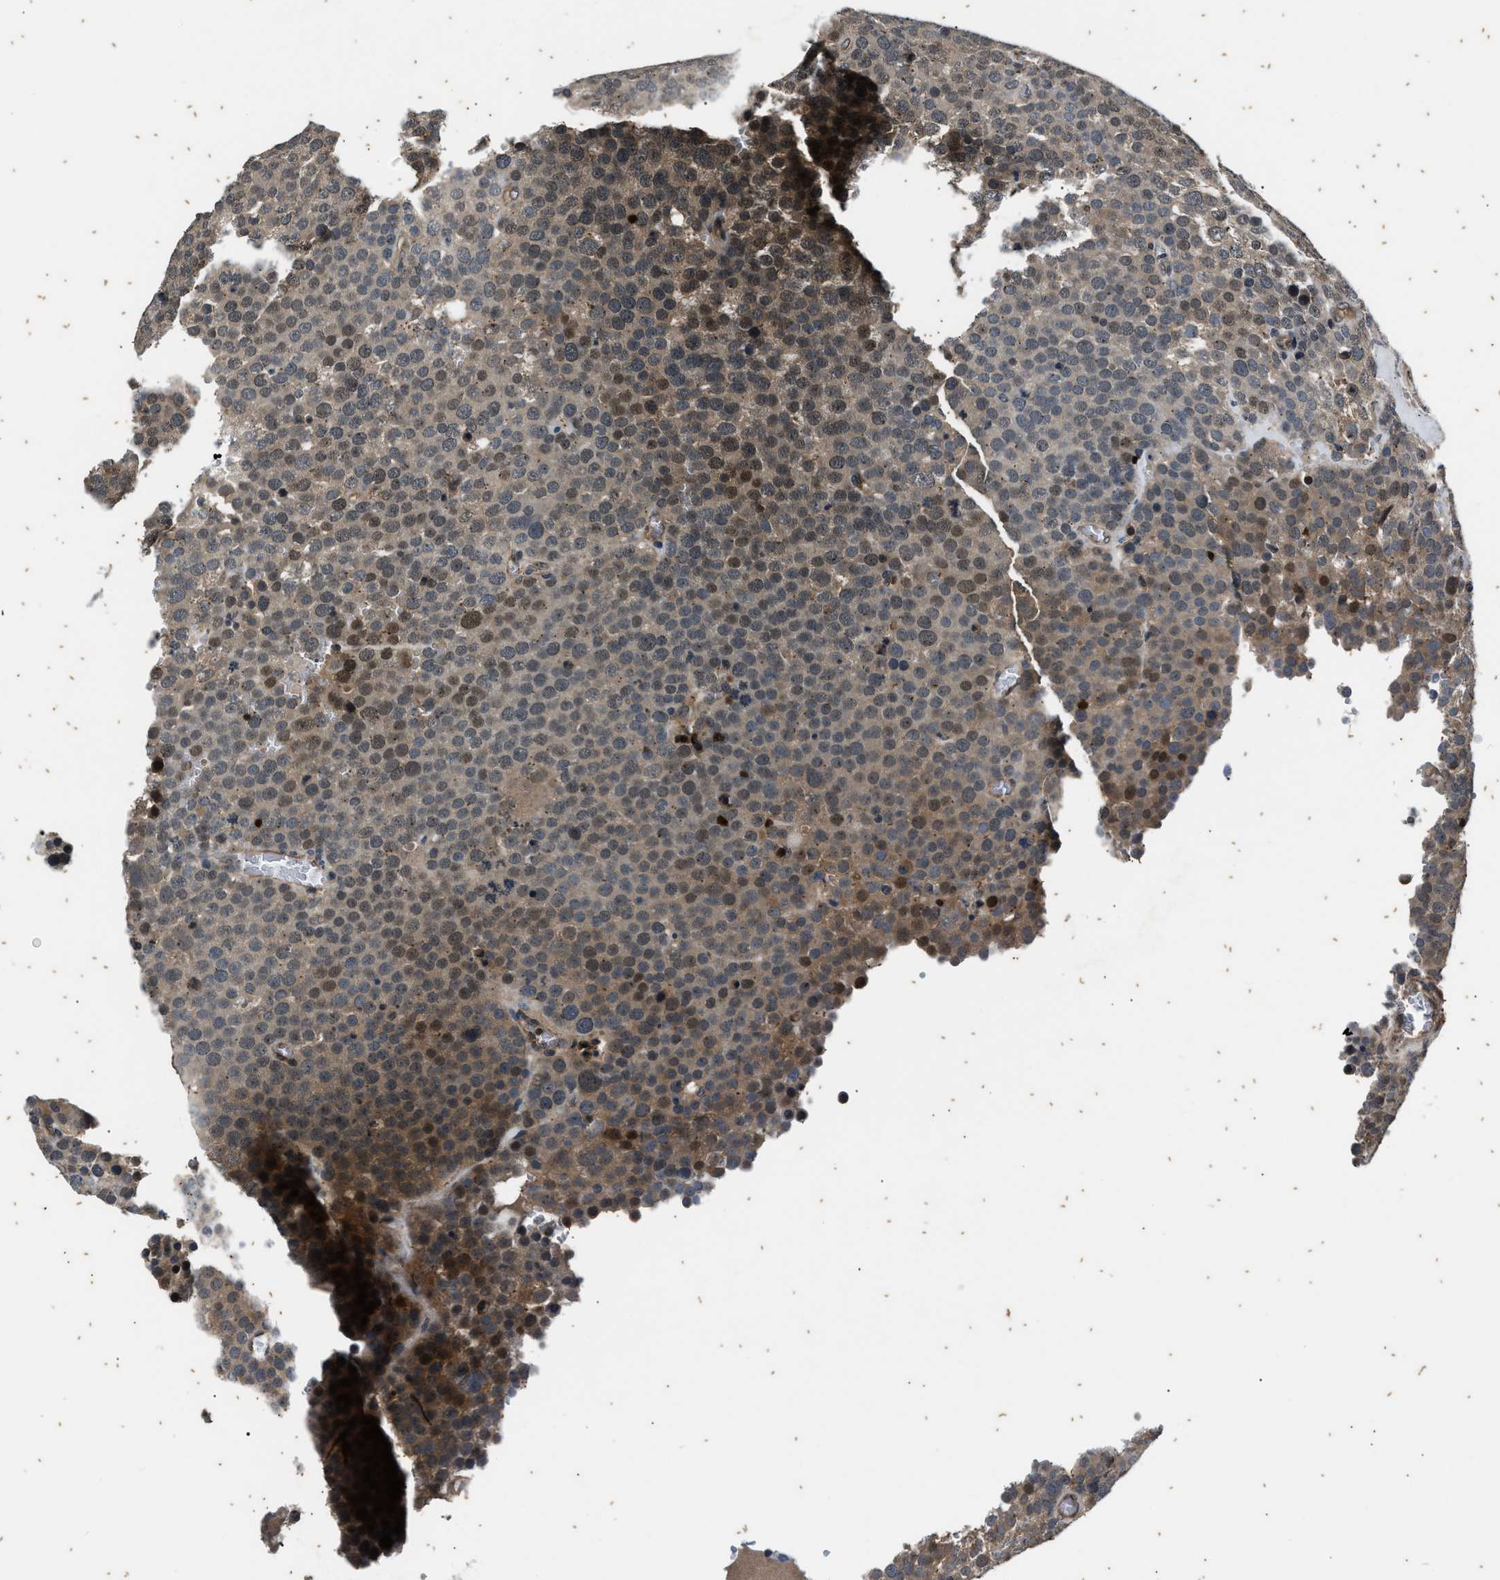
{"staining": {"intensity": "weak", "quantity": "25%-75%", "location": "cytoplasmic/membranous,nuclear"}, "tissue": "testis cancer", "cell_type": "Tumor cells", "image_type": "cancer", "snomed": [{"axis": "morphology", "description": "Normal tissue, NOS"}, {"axis": "morphology", "description": "Seminoma, NOS"}, {"axis": "topography", "description": "Testis"}], "caption": "A high-resolution image shows immunohistochemistry (IHC) staining of testis cancer, which exhibits weak cytoplasmic/membranous and nuclear staining in approximately 25%-75% of tumor cells.", "gene": "PTPN7", "patient": {"sex": "male", "age": 71}}